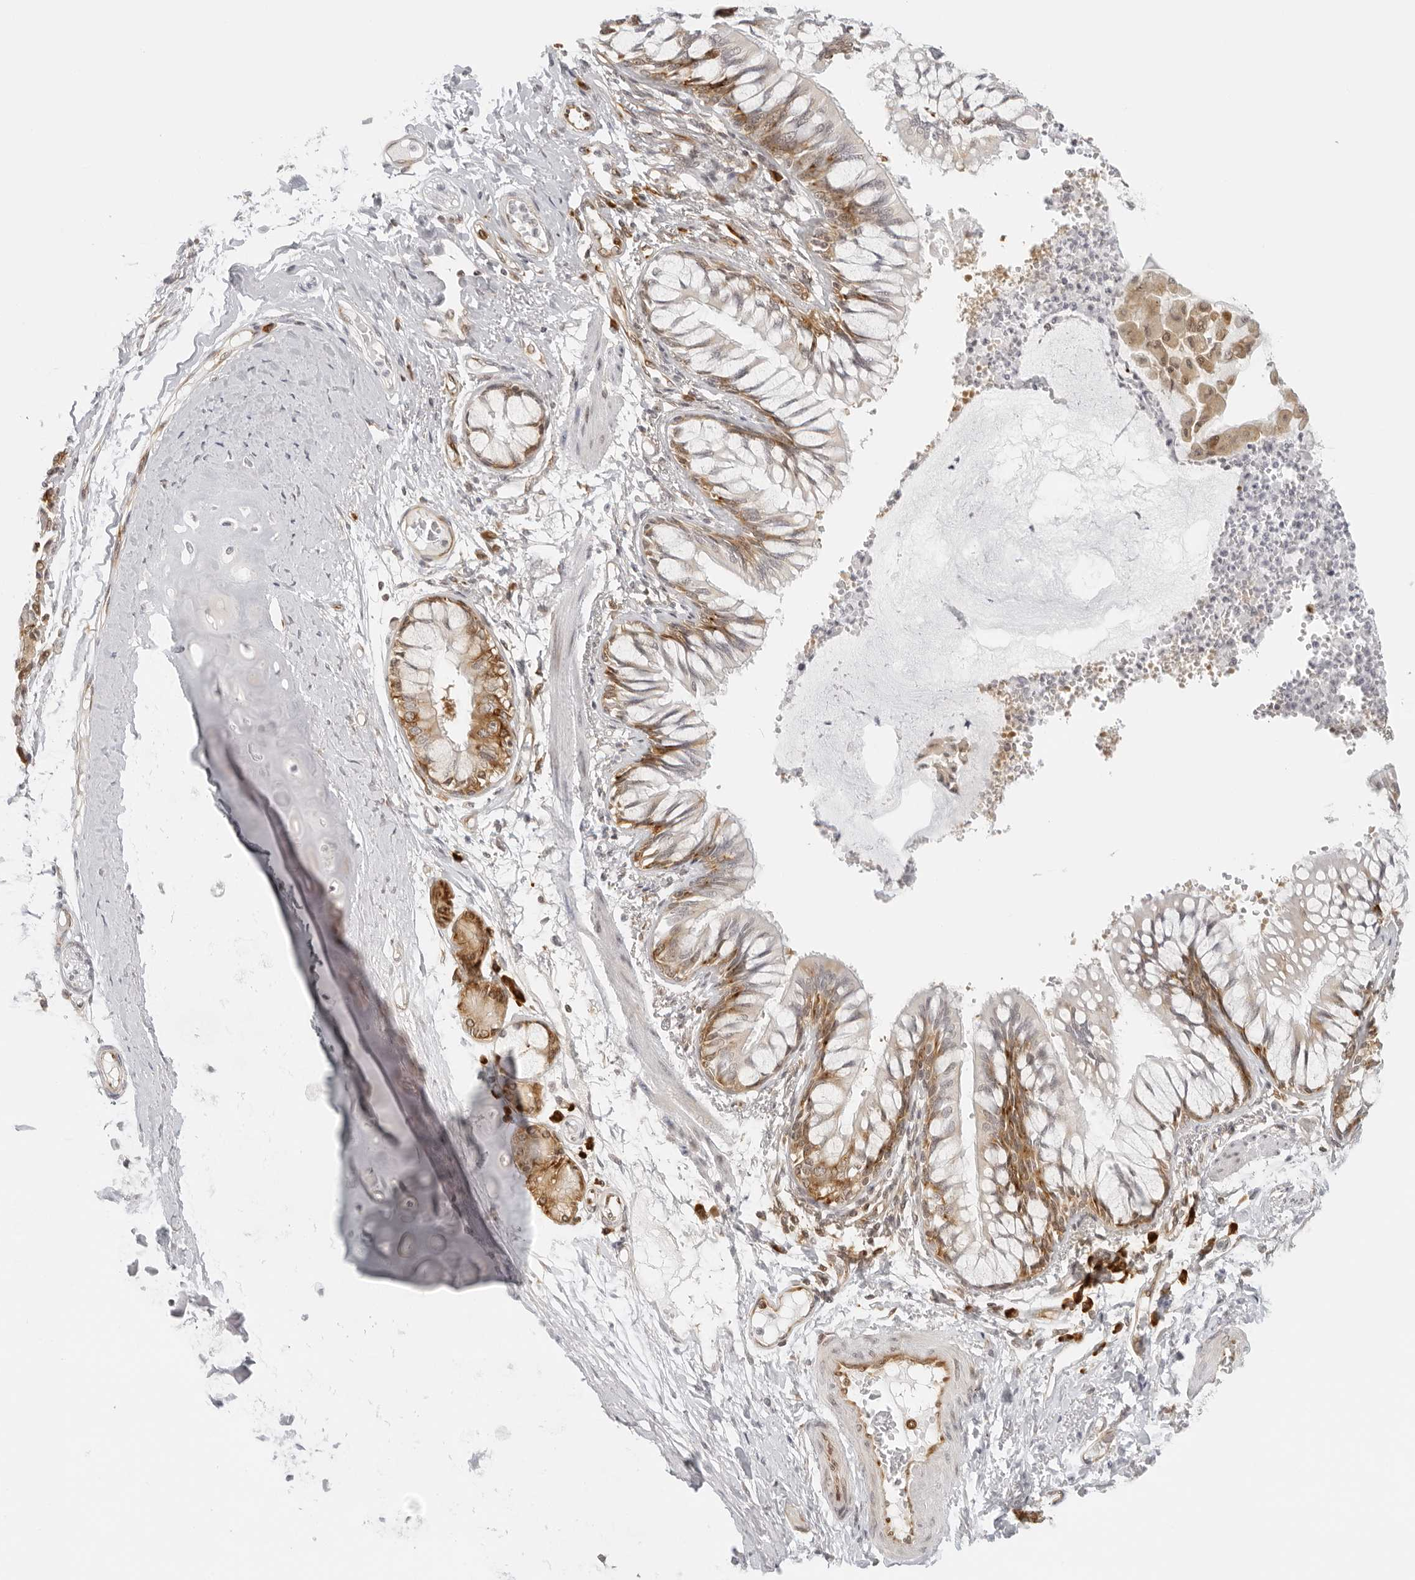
{"staining": {"intensity": "moderate", "quantity": ">75%", "location": "cytoplasmic/membranous"}, "tissue": "bronchus", "cell_type": "Respiratory epithelial cells", "image_type": "normal", "snomed": [{"axis": "morphology", "description": "Normal tissue, NOS"}, {"axis": "topography", "description": "Cartilage tissue"}, {"axis": "topography", "description": "Bronchus"}, {"axis": "topography", "description": "Lung"}], "caption": "Immunohistochemistry (DAB (3,3'-diaminobenzidine)) staining of normal bronchus demonstrates moderate cytoplasmic/membranous protein positivity in about >75% of respiratory epithelial cells. The protein is shown in brown color, while the nuclei are stained blue.", "gene": "EIF4G1", "patient": {"sex": "female", "age": 49}}